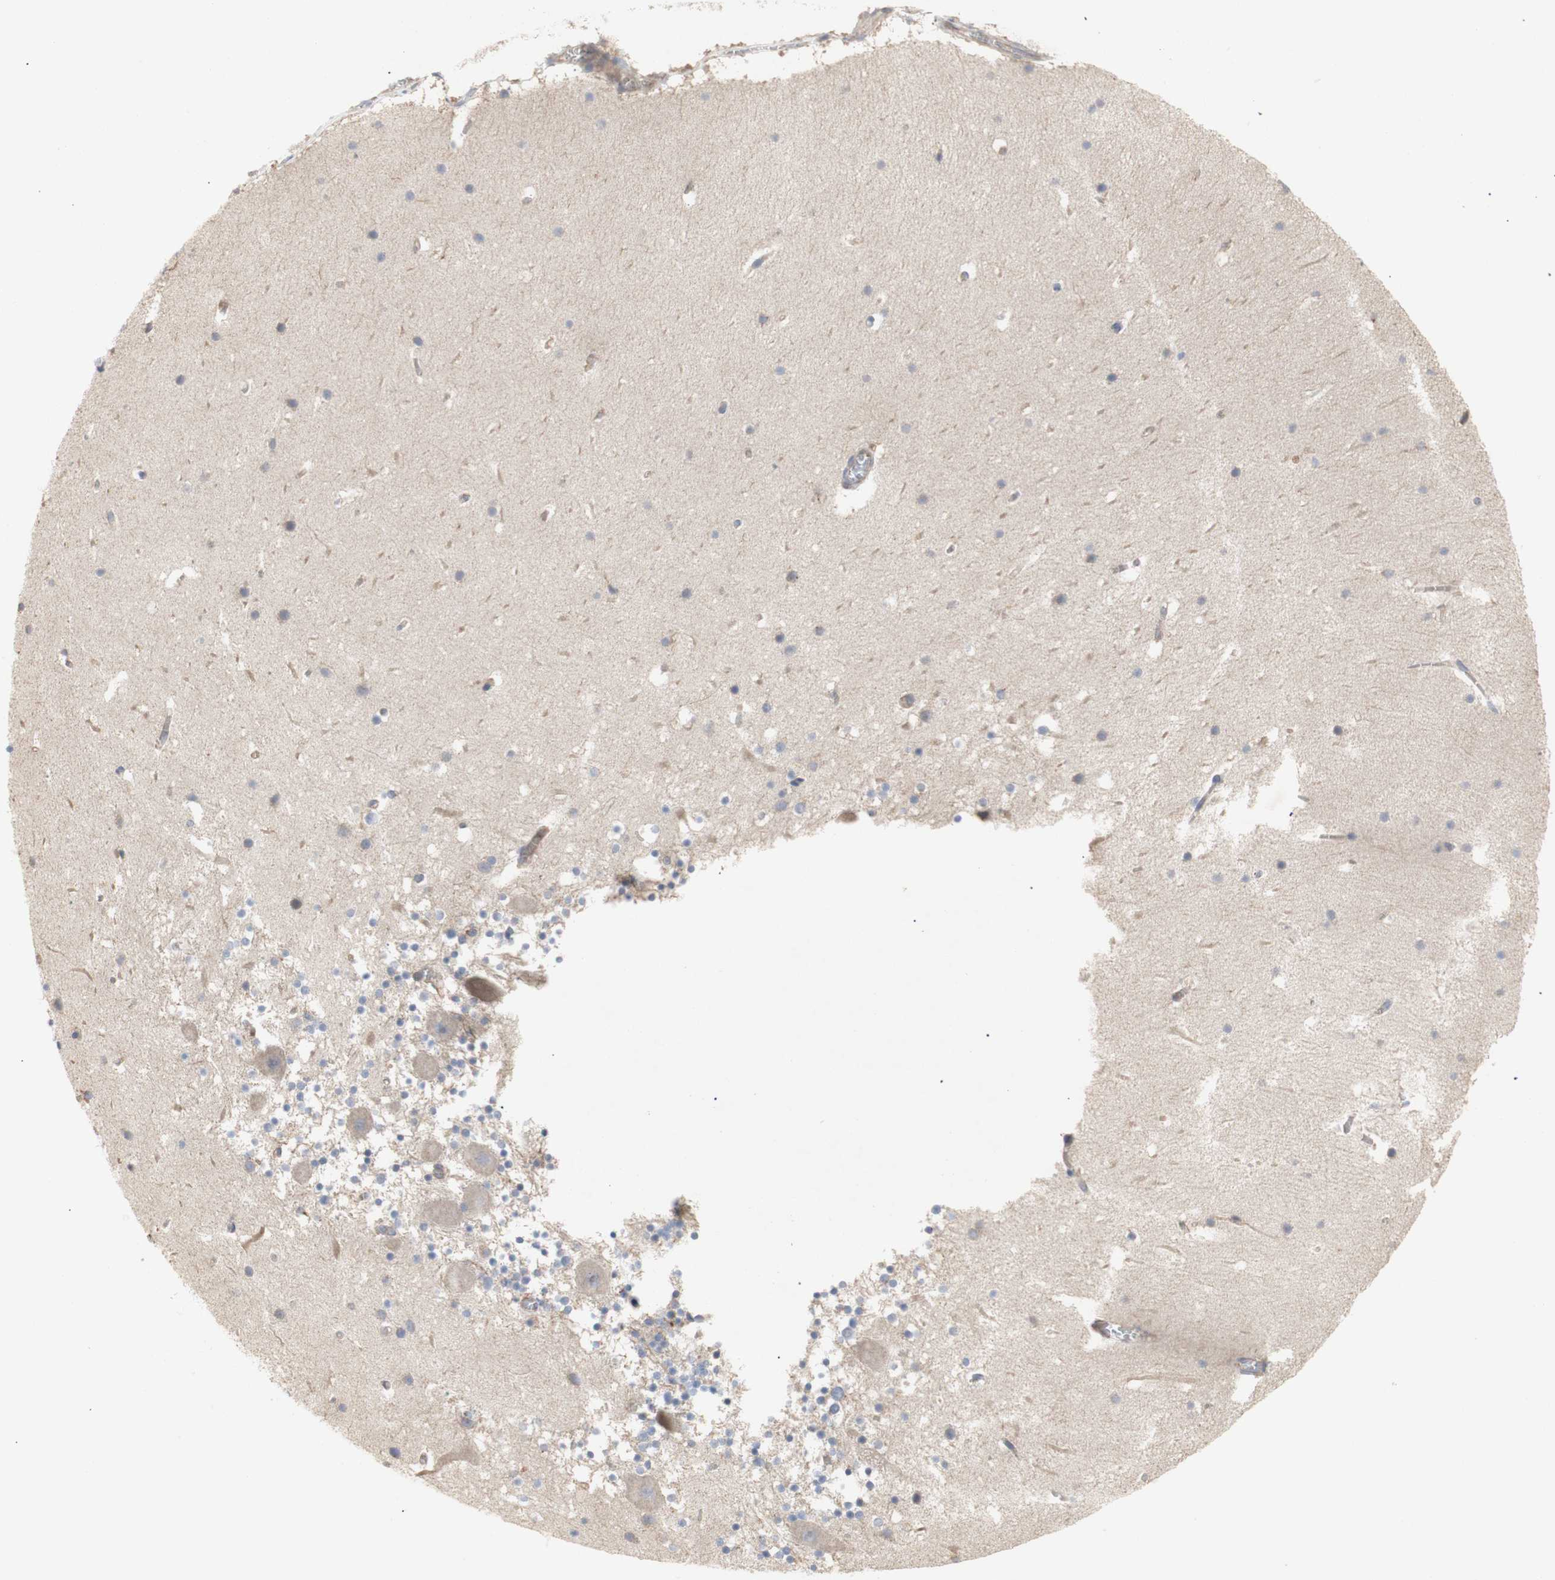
{"staining": {"intensity": "weak", "quantity": ">75%", "location": "cytoplasmic/membranous"}, "tissue": "cerebellum", "cell_type": "Cells in granular layer", "image_type": "normal", "snomed": [{"axis": "morphology", "description": "Normal tissue, NOS"}, {"axis": "topography", "description": "Cerebellum"}], "caption": "IHC photomicrograph of benign cerebellum: human cerebellum stained using IHC displays low levels of weak protein expression localized specifically in the cytoplasmic/membranous of cells in granular layer, appearing as a cytoplasmic/membranous brown color.", "gene": "IKBKG", "patient": {"sex": "male", "age": 45}}